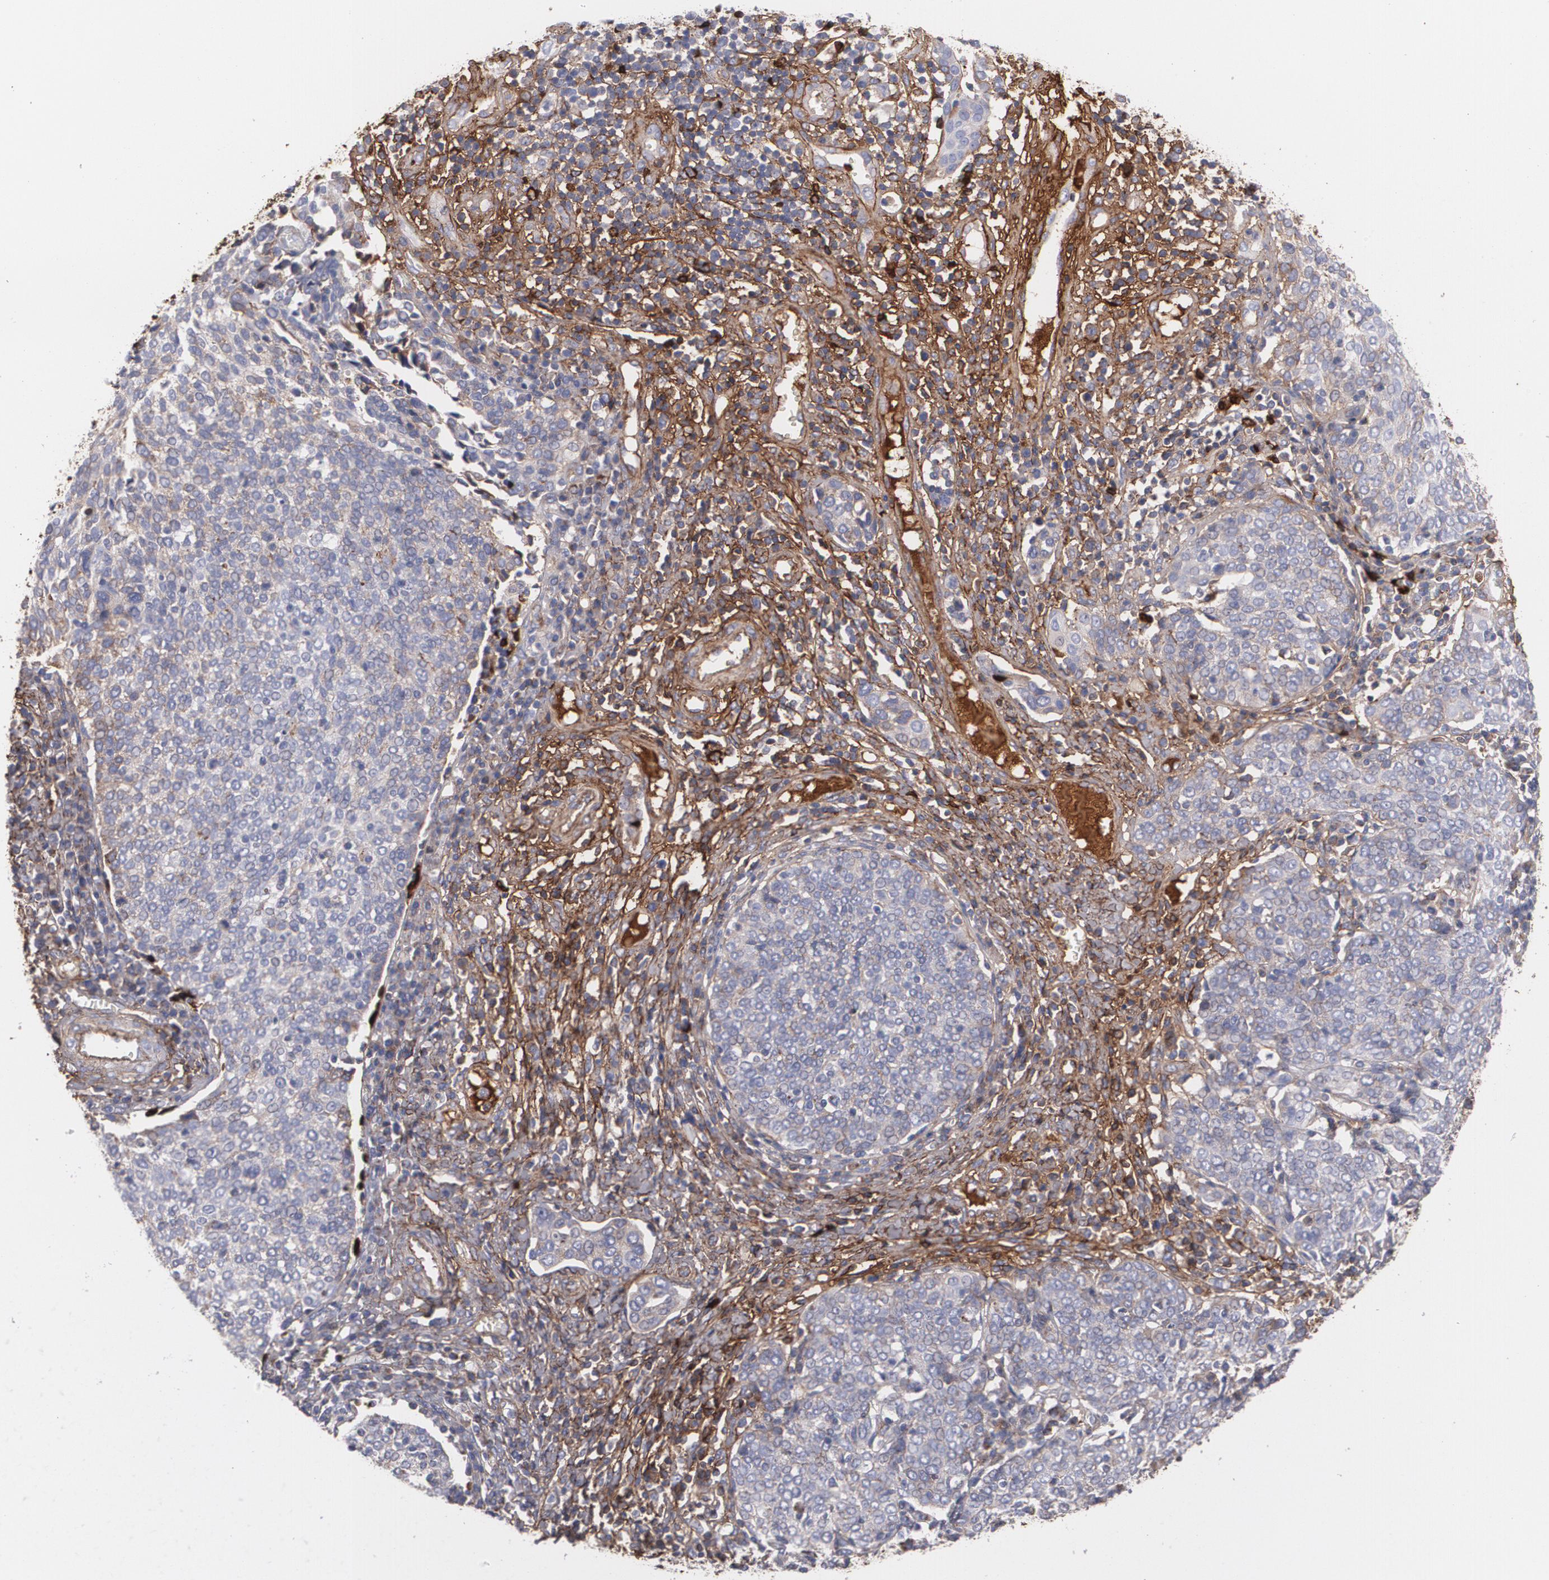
{"staining": {"intensity": "moderate", "quantity": ">75%", "location": "cytoplasmic/membranous"}, "tissue": "cervical cancer", "cell_type": "Tumor cells", "image_type": "cancer", "snomed": [{"axis": "morphology", "description": "Squamous cell carcinoma, NOS"}, {"axis": "topography", "description": "Cervix"}], "caption": "DAB (3,3'-diaminobenzidine) immunohistochemical staining of cervical squamous cell carcinoma exhibits moderate cytoplasmic/membranous protein expression in approximately >75% of tumor cells.", "gene": "FBLN1", "patient": {"sex": "female", "age": 40}}